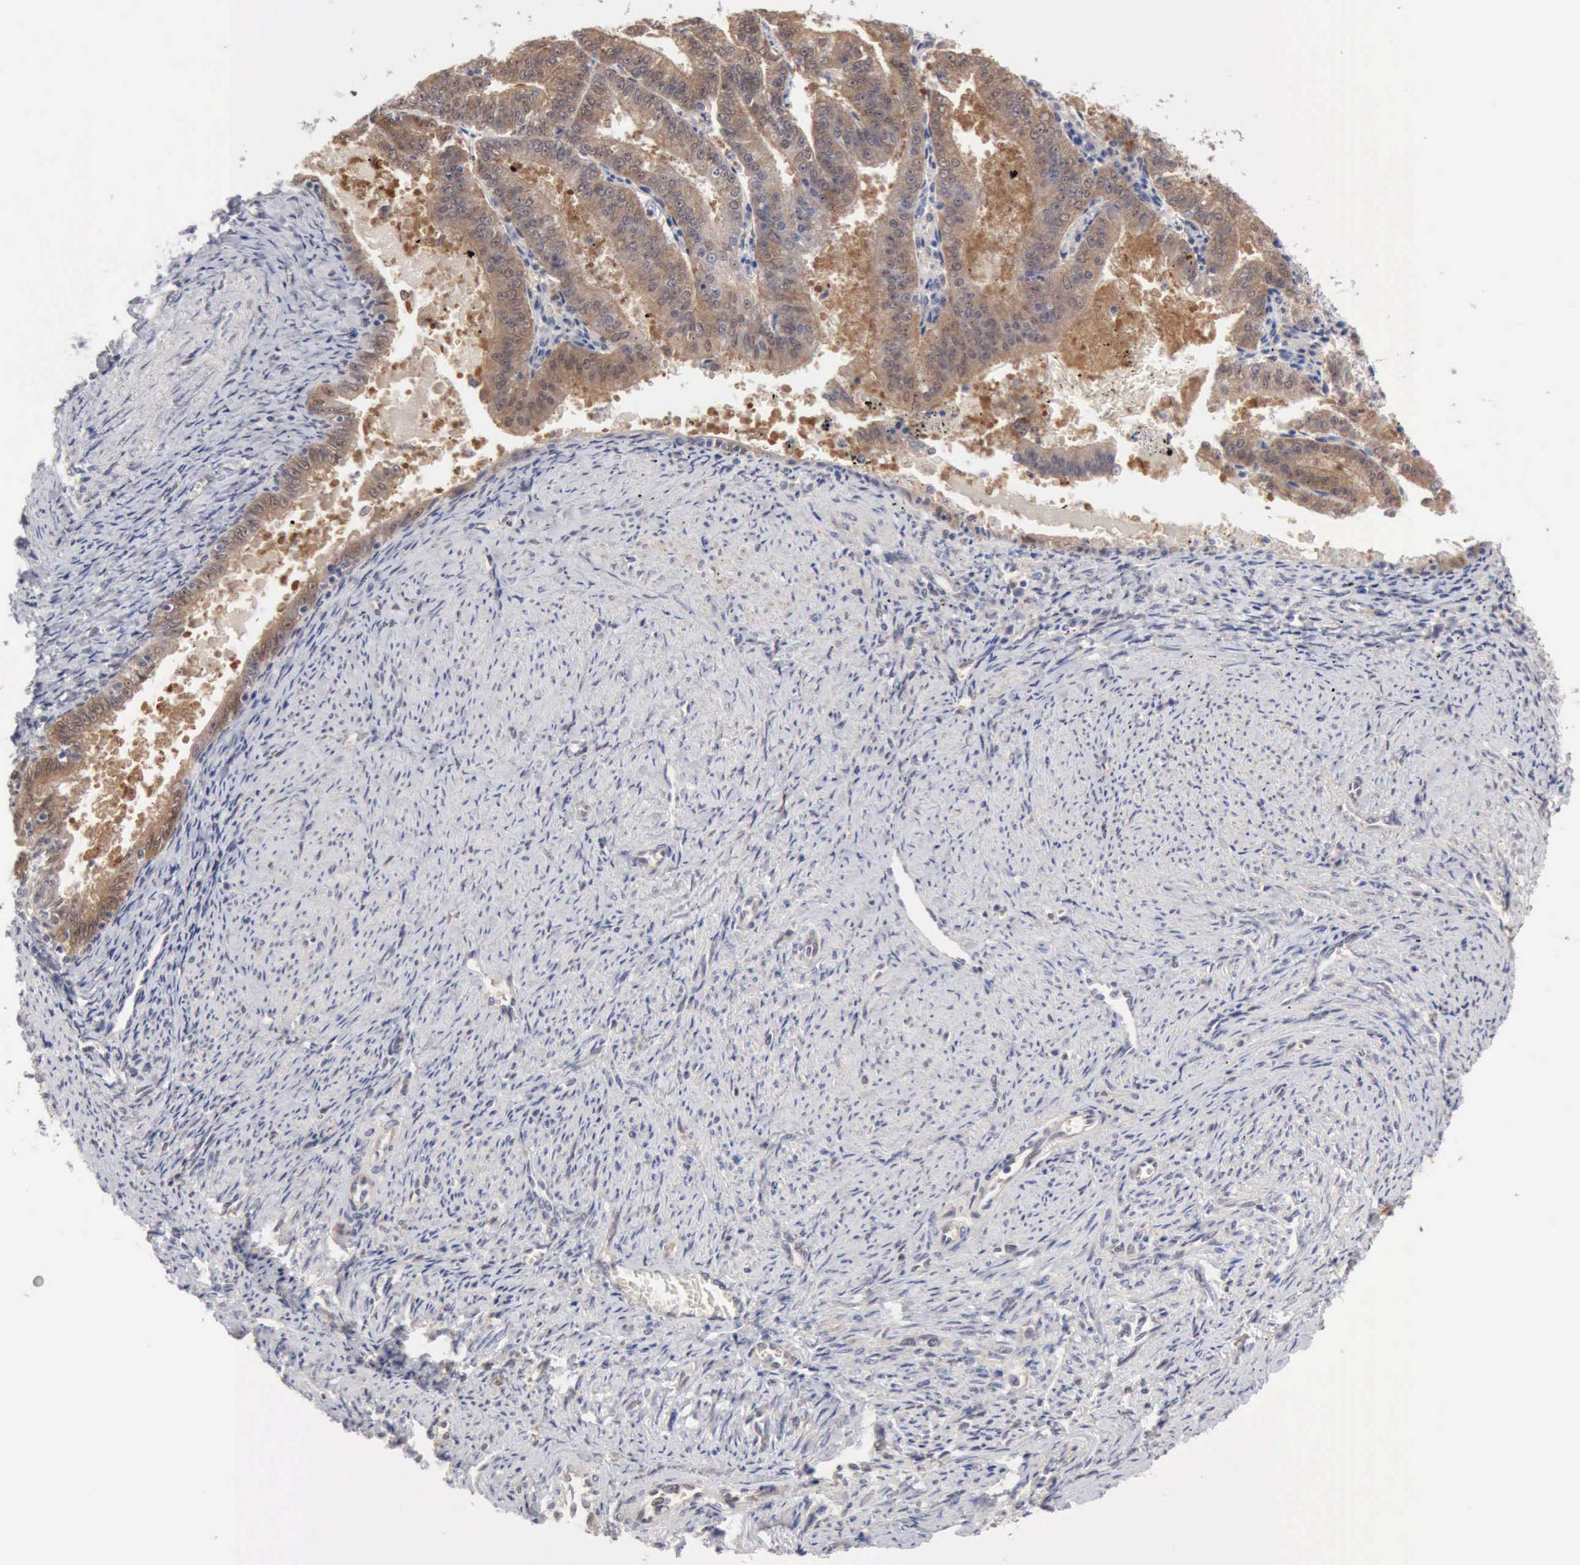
{"staining": {"intensity": "weak", "quantity": ">75%", "location": "cytoplasmic/membranous"}, "tissue": "endometrial cancer", "cell_type": "Tumor cells", "image_type": "cancer", "snomed": [{"axis": "morphology", "description": "Adenocarcinoma, NOS"}, {"axis": "topography", "description": "Endometrium"}], "caption": "High-power microscopy captured an immunohistochemistry photomicrograph of endometrial cancer (adenocarcinoma), revealing weak cytoplasmic/membranous staining in approximately >75% of tumor cells. The staining was performed using DAB, with brown indicating positive protein expression. Nuclei are stained blue with hematoxylin.", "gene": "PTGR2", "patient": {"sex": "female", "age": 66}}